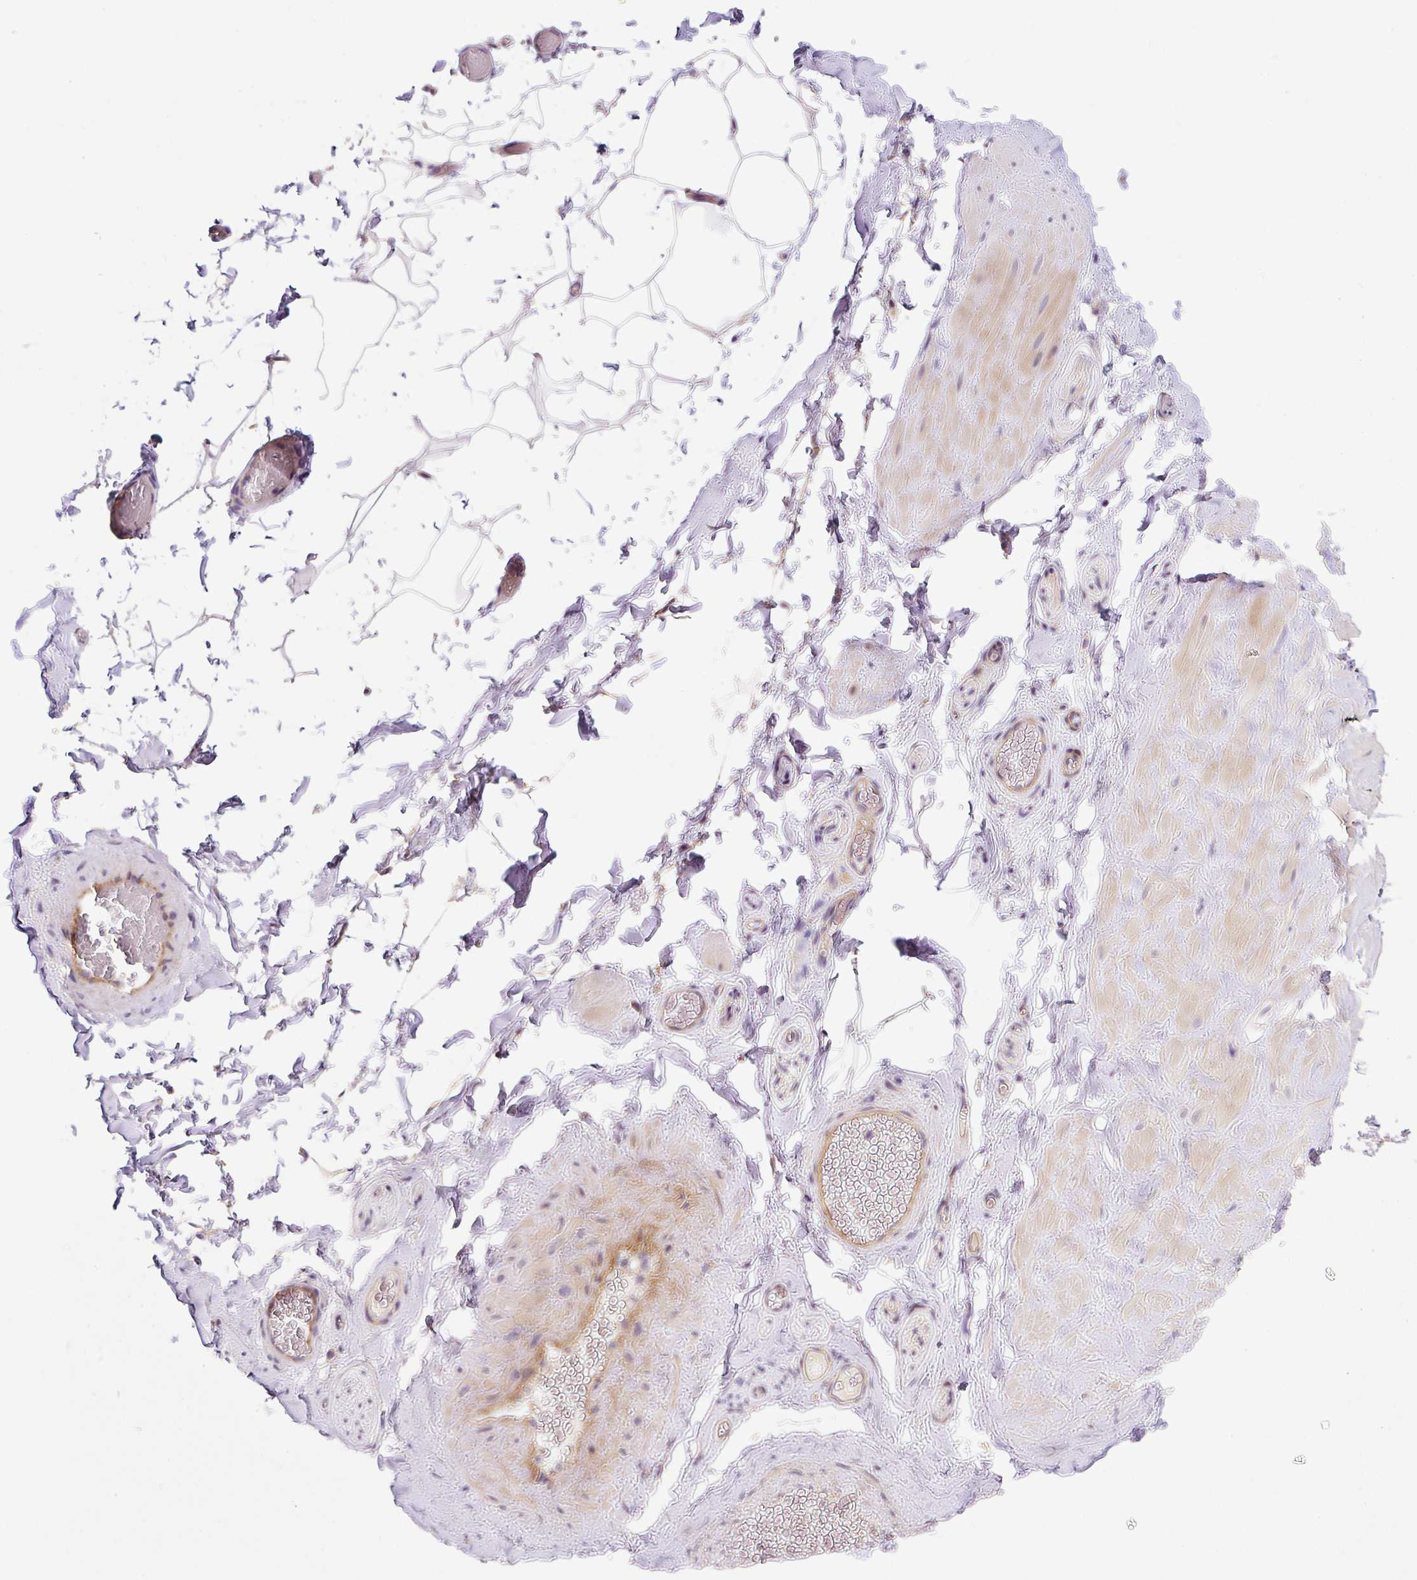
{"staining": {"intensity": "negative", "quantity": "none", "location": "none"}, "tissue": "adipose tissue", "cell_type": "Adipocytes", "image_type": "normal", "snomed": [{"axis": "morphology", "description": "Normal tissue, NOS"}, {"axis": "topography", "description": "Vascular tissue"}, {"axis": "topography", "description": "Peripheral nerve tissue"}], "caption": "Histopathology image shows no protein expression in adipocytes of unremarkable adipose tissue.", "gene": "RNF170", "patient": {"sex": "male", "age": 41}}